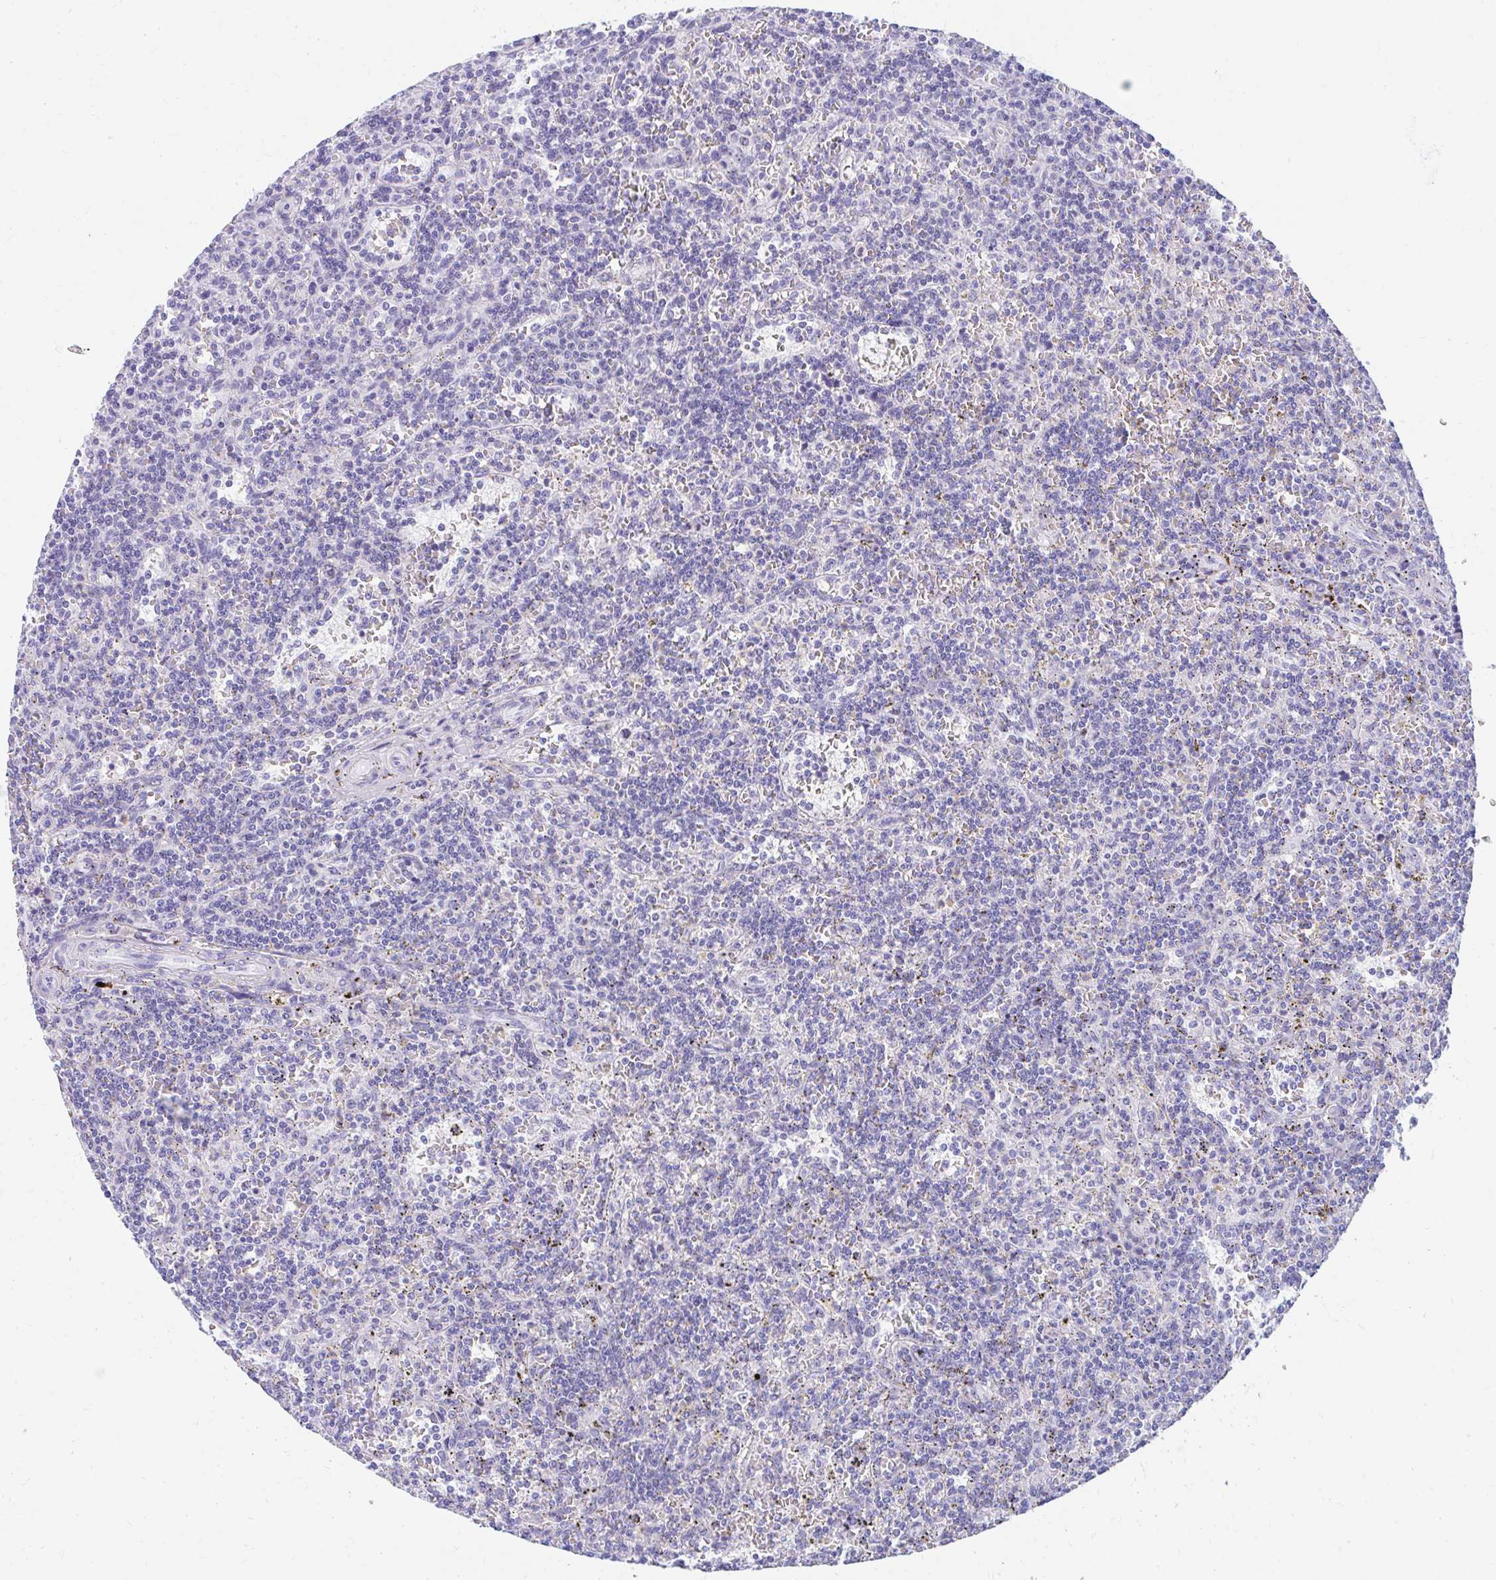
{"staining": {"intensity": "negative", "quantity": "none", "location": "none"}, "tissue": "lymphoma", "cell_type": "Tumor cells", "image_type": "cancer", "snomed": [{"axis": "morphology", "description": "Malignant lymphoma, non-Hodgkin's type, Low grade"}, {"axis": "topography", "description": "Spleen"}], "caption": "DAB (3,3'-diaminobenzidine) immunohistochemical staining of human malignant lymphoma, non-Hodgkin's type (low-grade) reveals no significant staining in tumor cells.", "gene": "FTSJ3", "patient": {"sex": "male", "age": 73}}